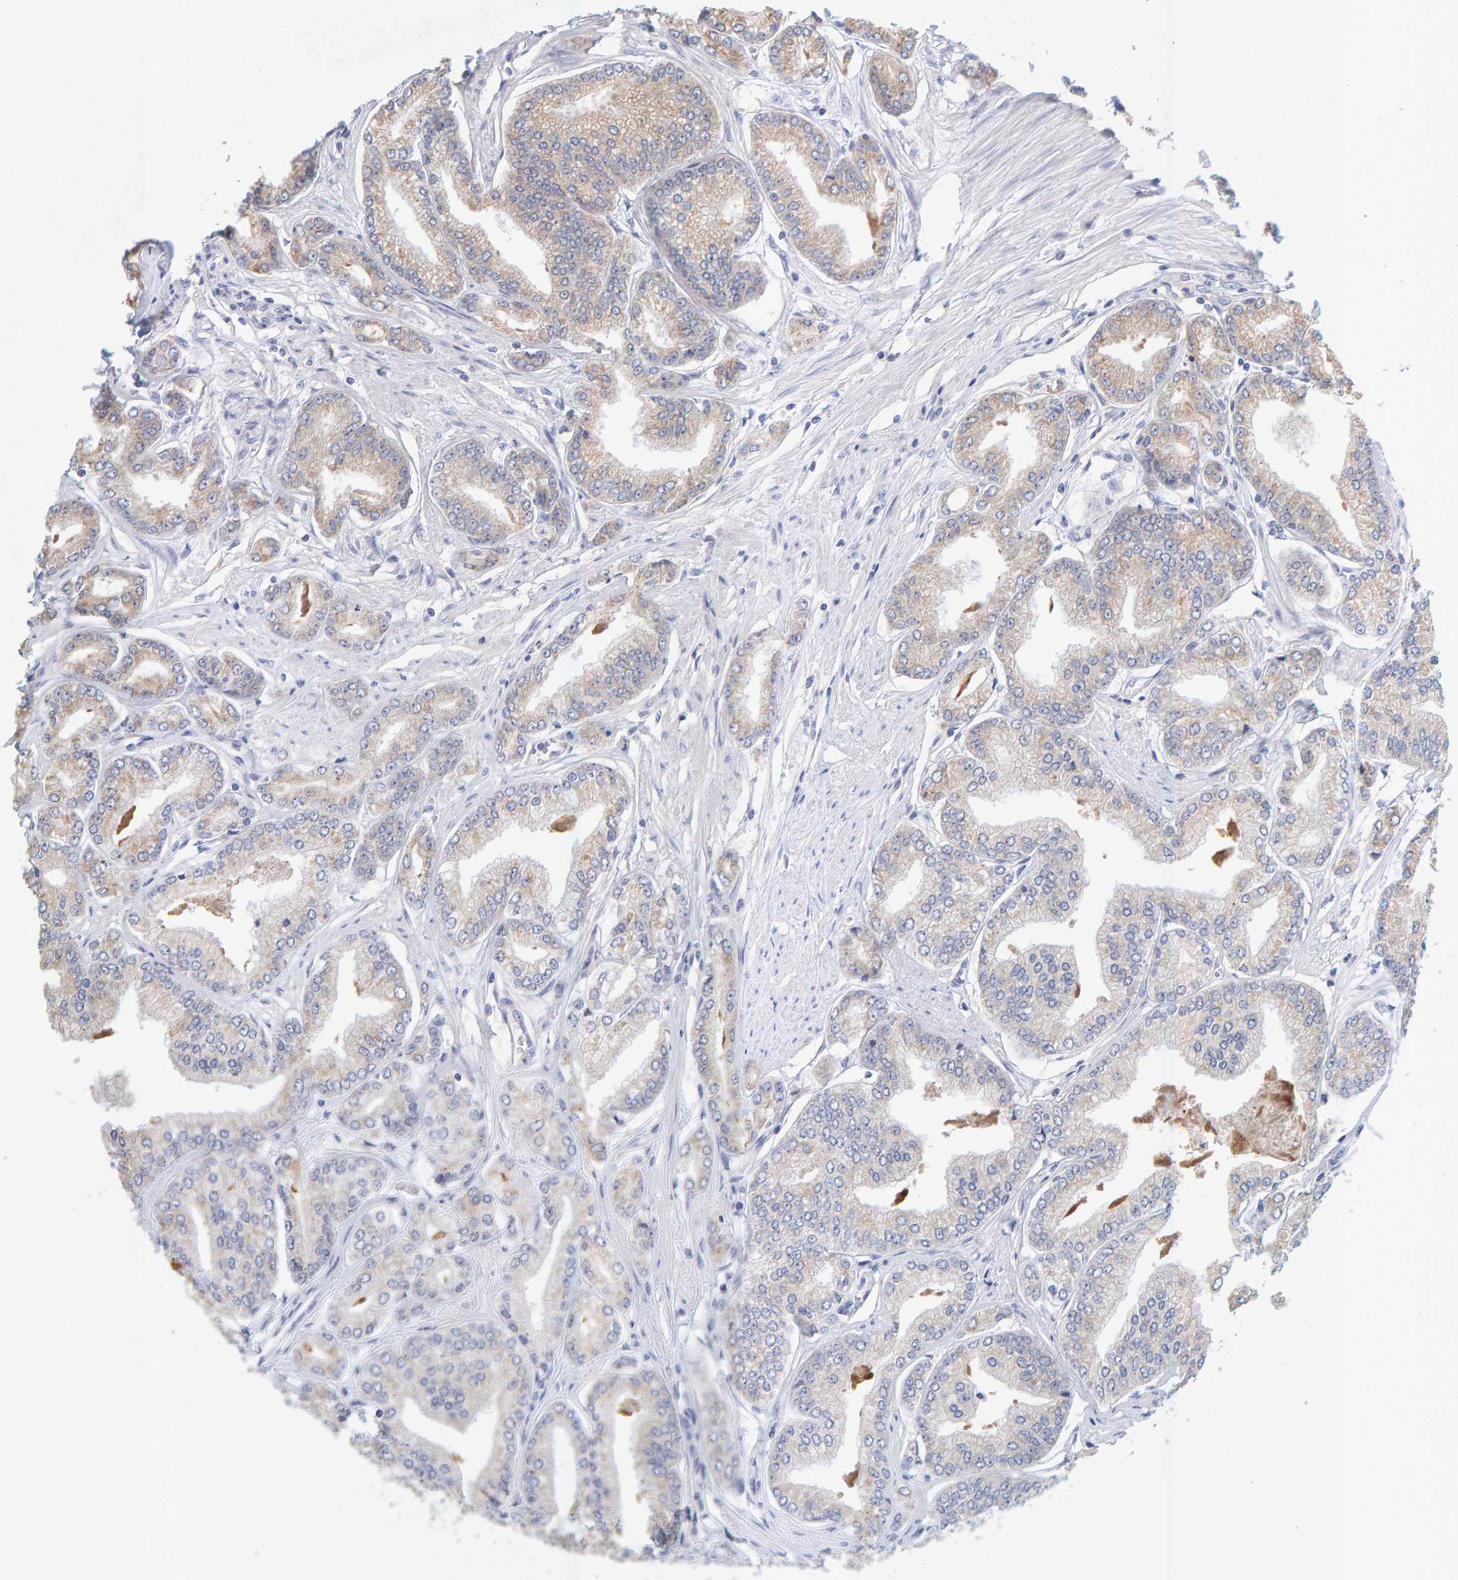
{"staining": {"intensity": "weak", "quantity": "25%-75%", "location": "cytoplasmic/membranous"}, "tissue": "prostate cancer", "cell_type": "Tumor cells", "image_type": "cancer", "snomed": [{"axis": "morphology", "description": "Adenocarcinoma, Low grade"}, {"axis": "topography", "description": "Prostate"}], "caption": "Human prostate low-grade adenocarcinoma stained with a brown dye displays weak cytoplasmic/membranous positive staining in about 25%-75% of tumor cells.", "gene": "SGPL1", "patient": {"sex": "male", "age": 52}}